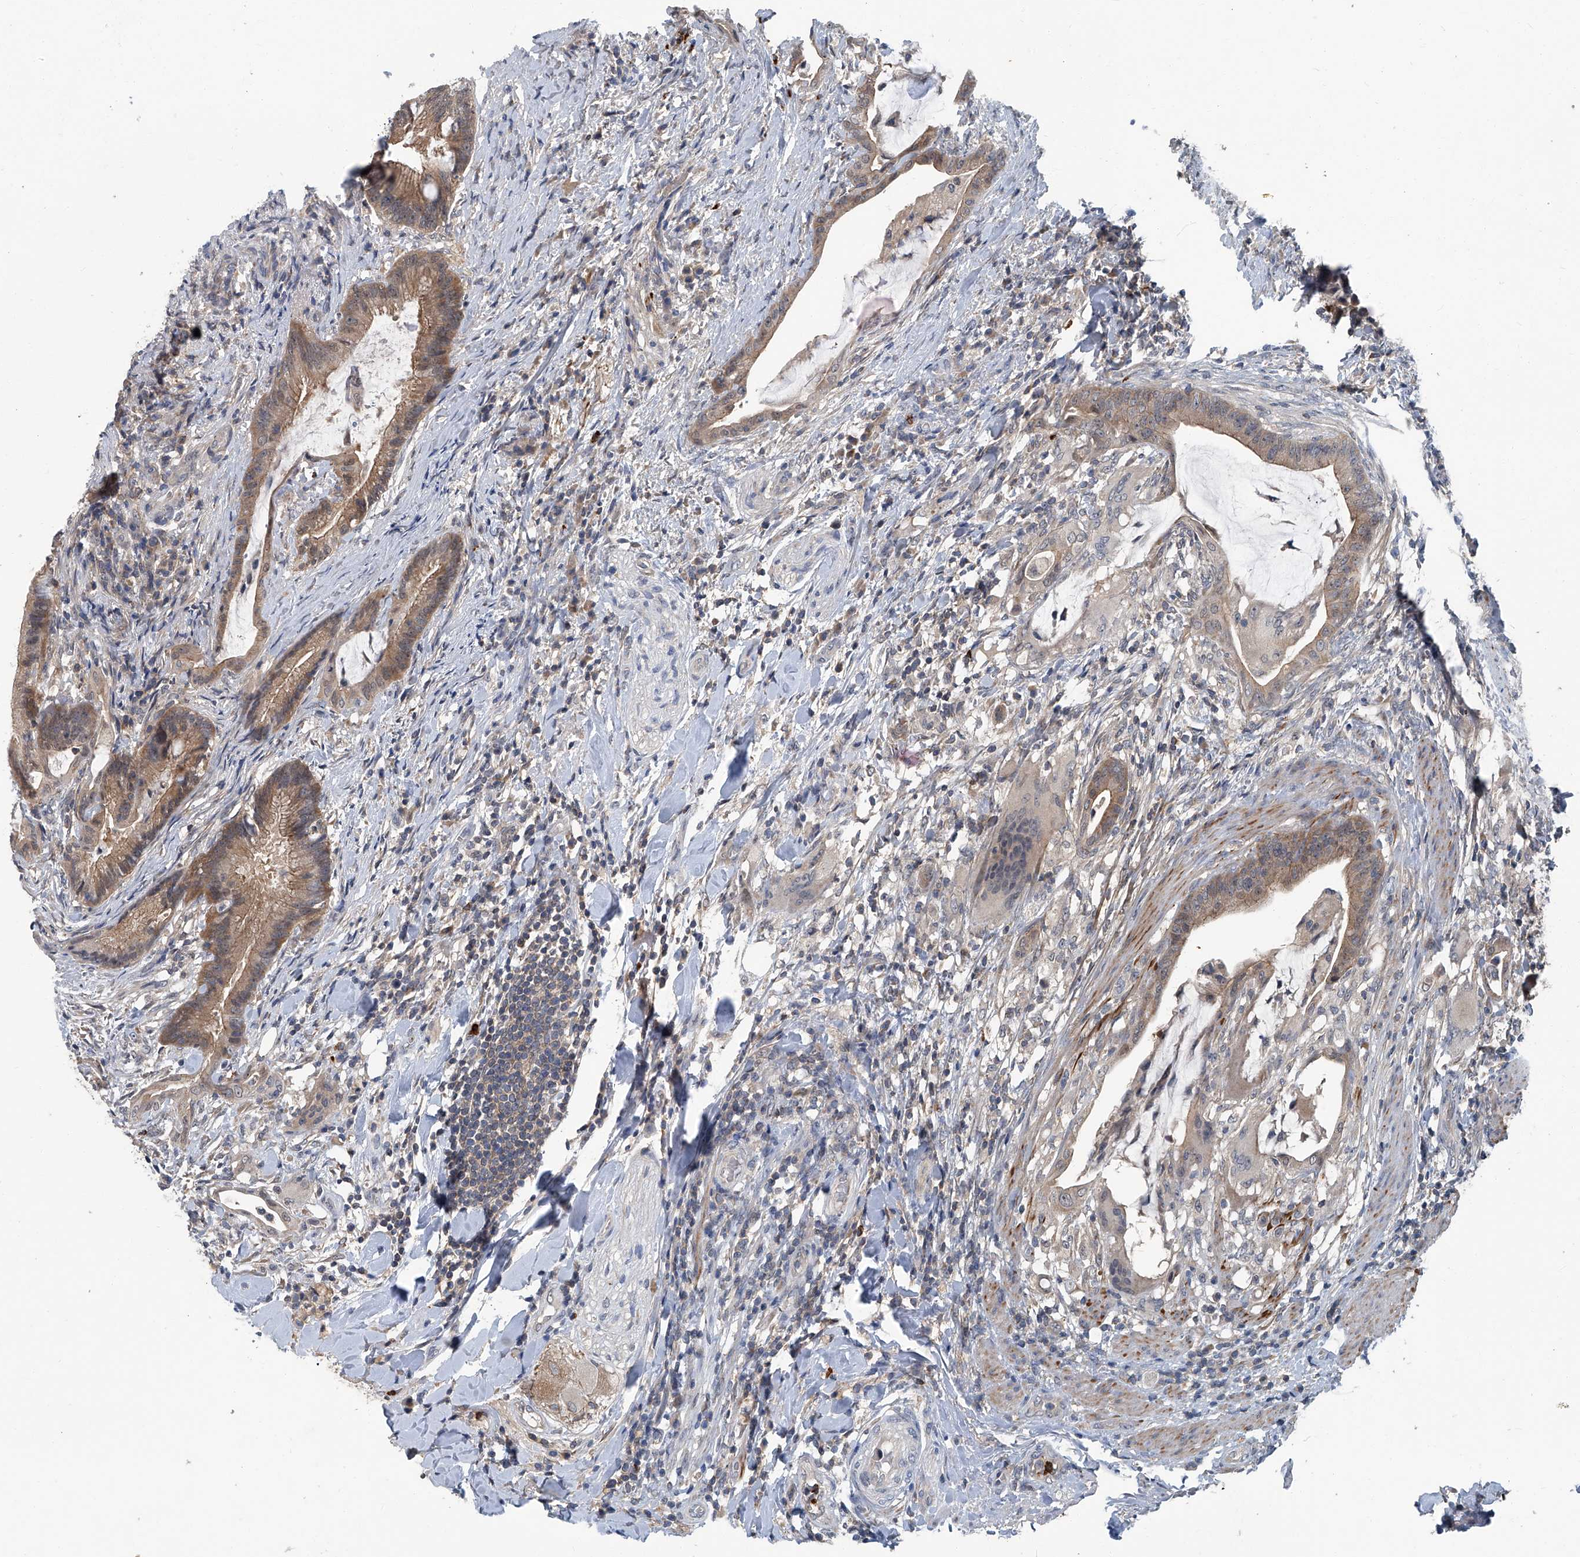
{"staining": {"intensity": "moderate", "quantity": "25%-75%", "location": "cytoplasmic/membranous"}, "tissue": "colorectal cancer", "cell_type": "Tumor cells", "image_type": "cancer", "snomed": [{"axis": "morphology", "description": "Adenocarcinoma, NOS"}, {"axis": "topography", "description": "Colon"}], "caption": "Colorectal cancer was stained to show a protein in brown. There is medium levels of moderate cytoplasmic/membranous staining in approximately 25%-75% of tumor cells. The staining is performed using DAB brown chromogen to label protein expression. The nuclei are counter-stained blue using hematoxylin.", "gene": "AKNAD1", "patient": {"sex": "female", "age": 66}}